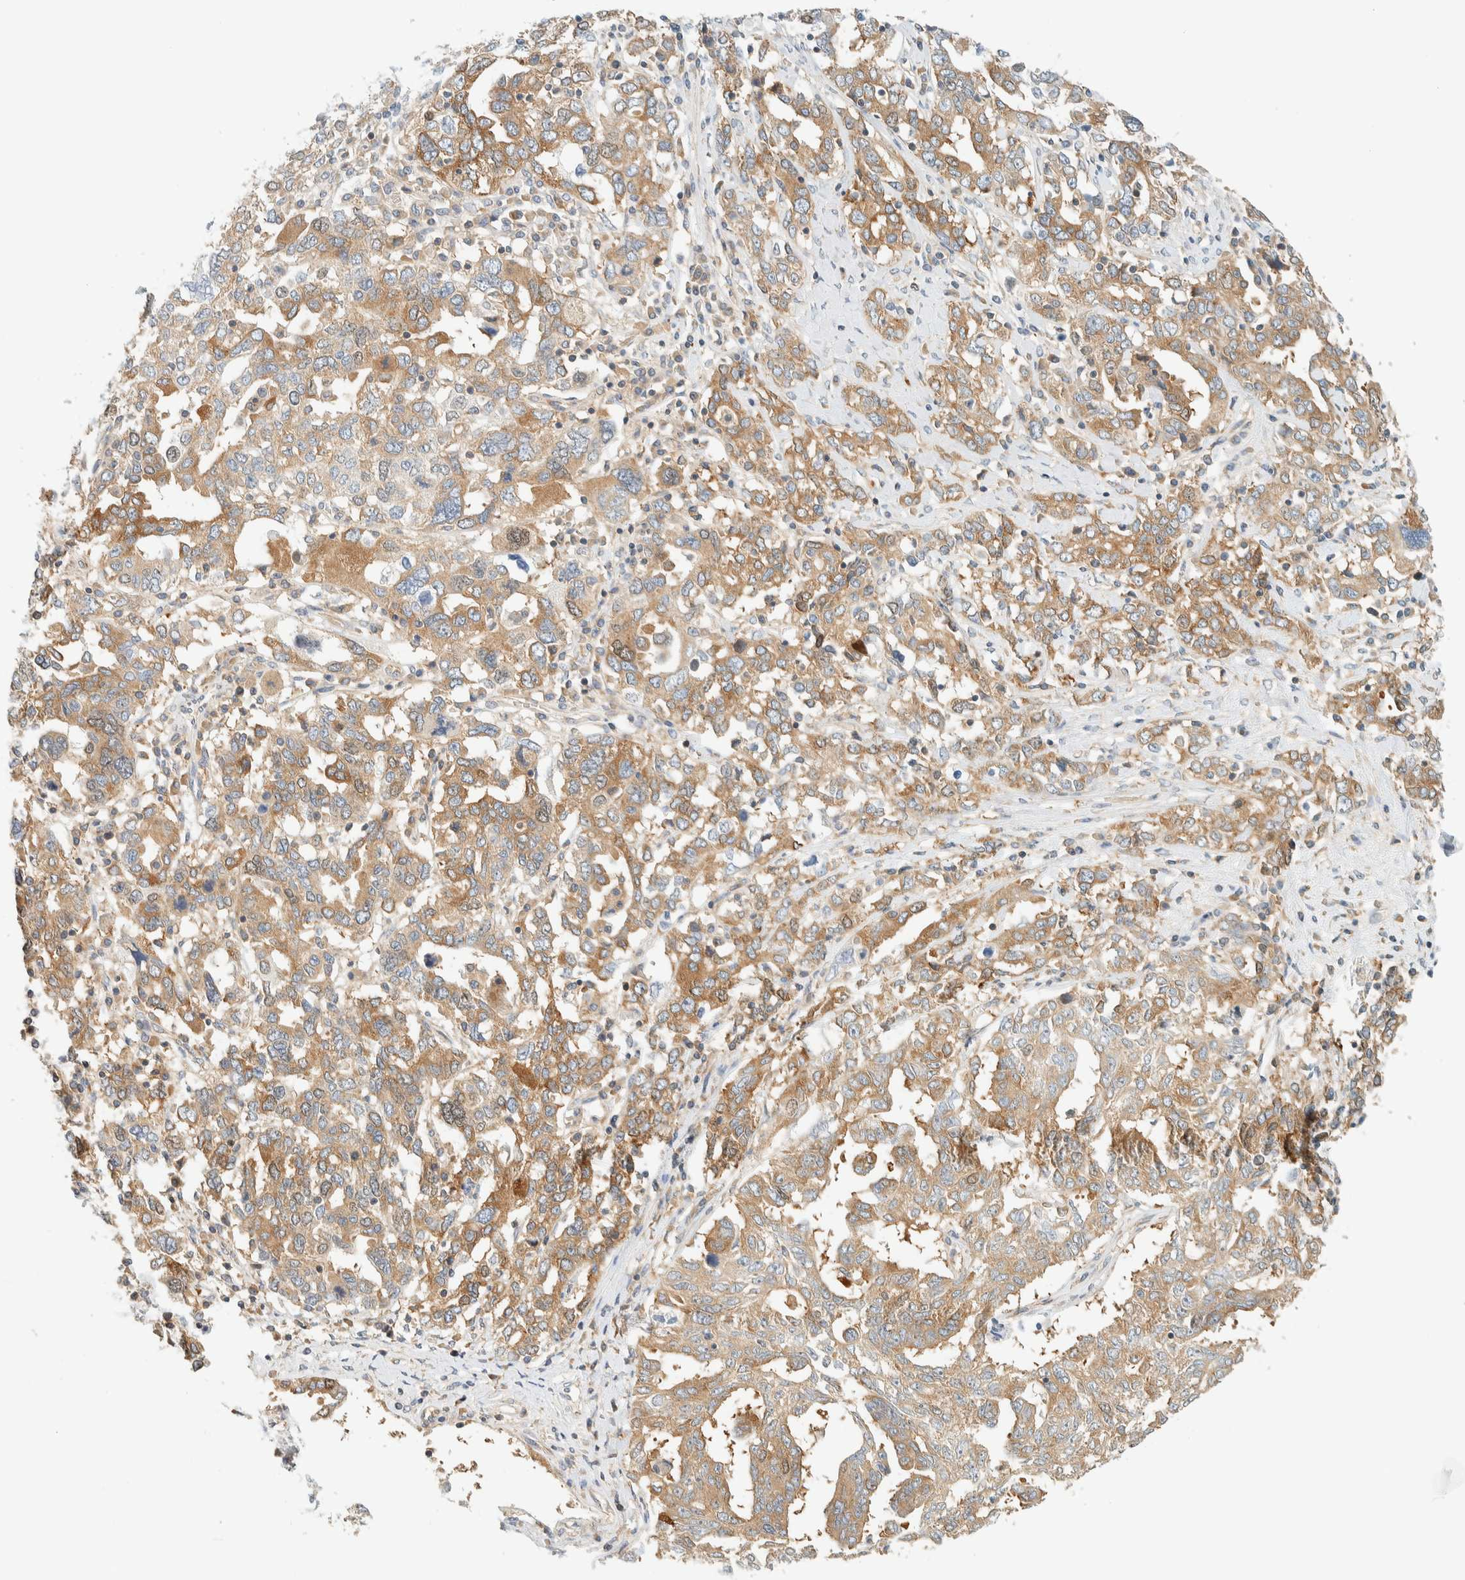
{"staining": {"intensity": "moderate", "quantity": ">75%", "location": "cytoplasmic/membranous"}, "tissue": "ovarian cancer", "cell_type": "Tumor cells", "image_type": "cancer", "snomed": [{"axis": "morphology", "description": "Carcinoma, endometroid"}, {"axis": "topography", "description": "Ovary"}], "caption": "Moderate cytoplasmic/membranous protein staining is identified in about >75% of tumor cells in ovarian cancer.", "gene": "ARFGEF1", "patient": {"sex": "female", "age": 62}}